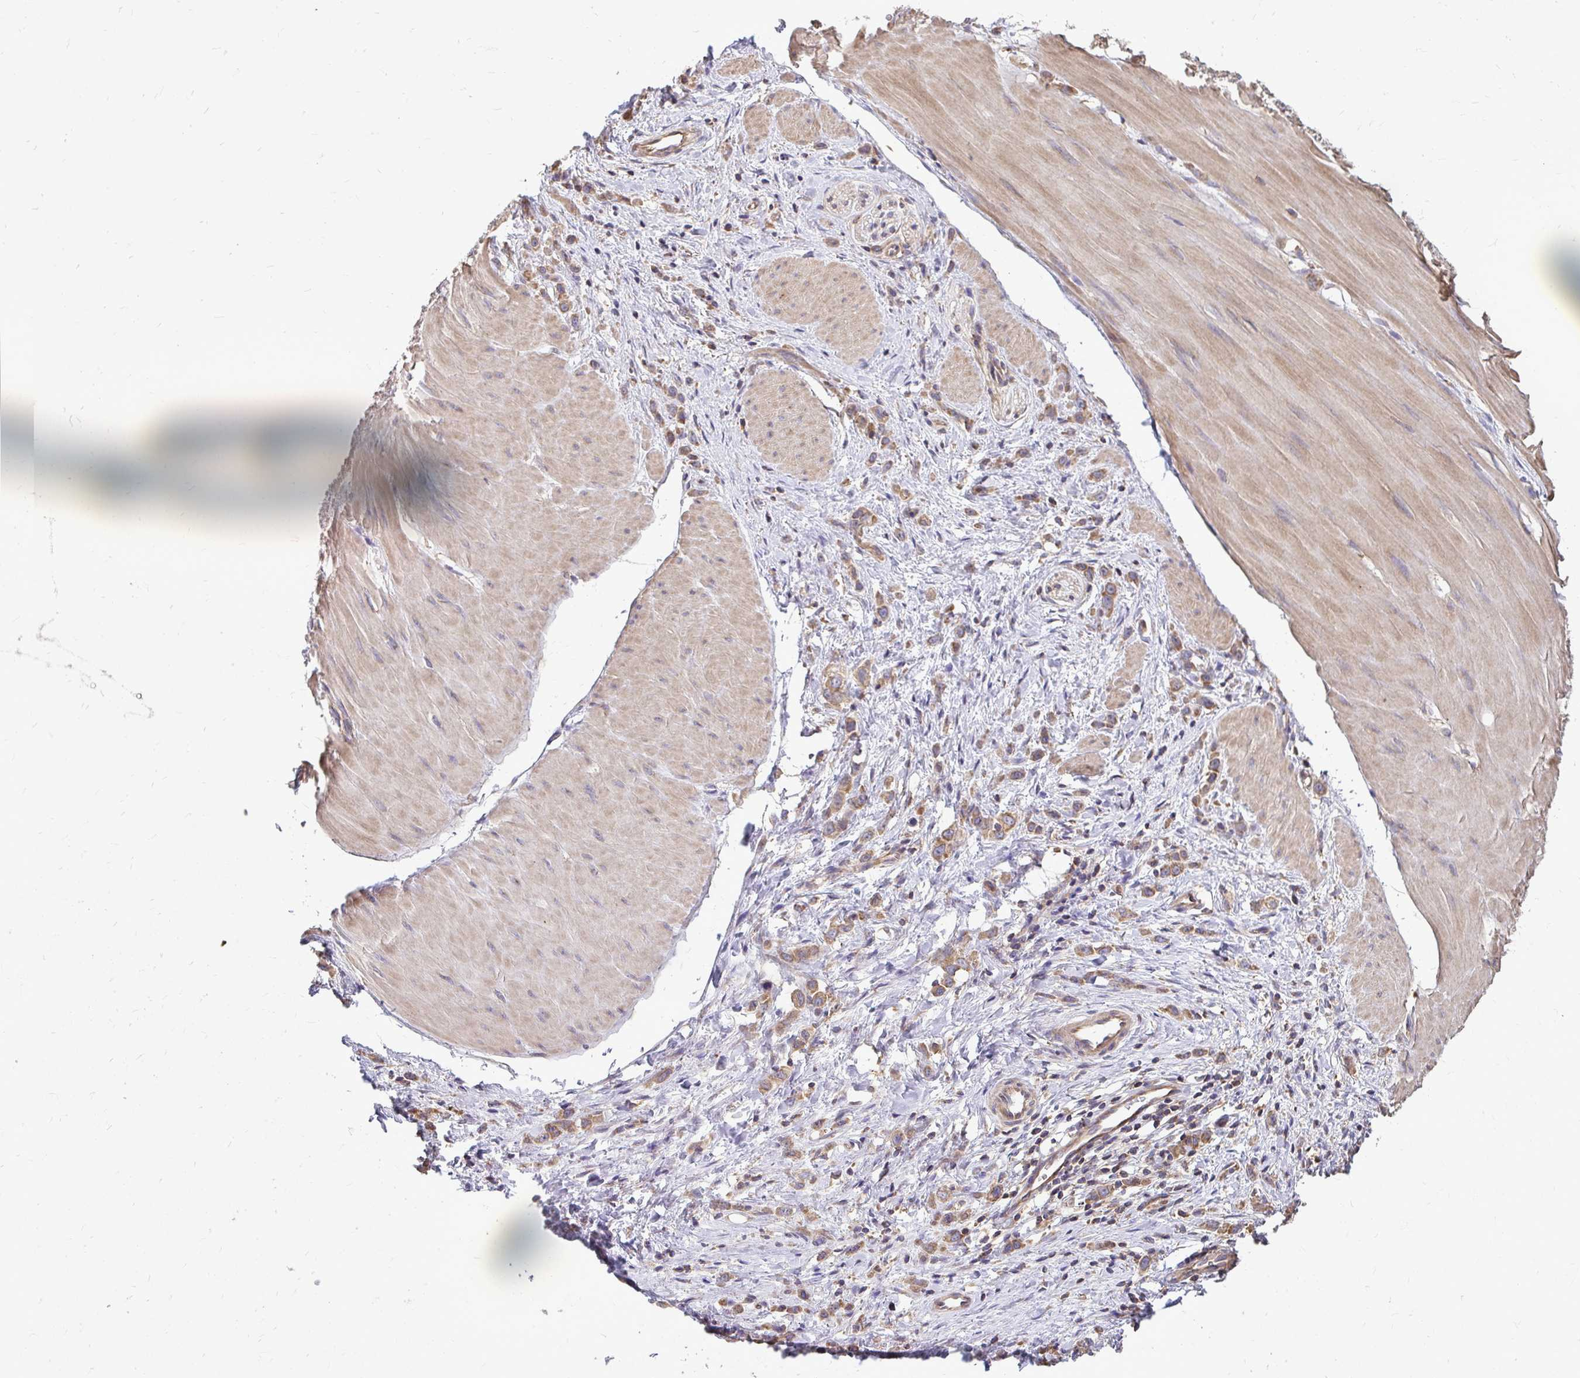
{"staining": {"intensity": "moderate", "quantity": ">75%", "location": "cytoplasmic/membranous"}, "tissue": "stomach cancer", "cell_type": "Tumor cells", "image_type": "cancer", "snomed": [{"axis": "morphology", "description": "Adenocarcinoma, NOS"}, {"axis": "topography", "description": "Stomach"}], "caption": "DAB immunohistochemical staining of stomach adenocarcinoma shows moderate cytoplasmic/membranous protein positivity in about >75% of tumor cells.", "gene": "FMR1", "patient": {"sex": "male", "age": 47}}